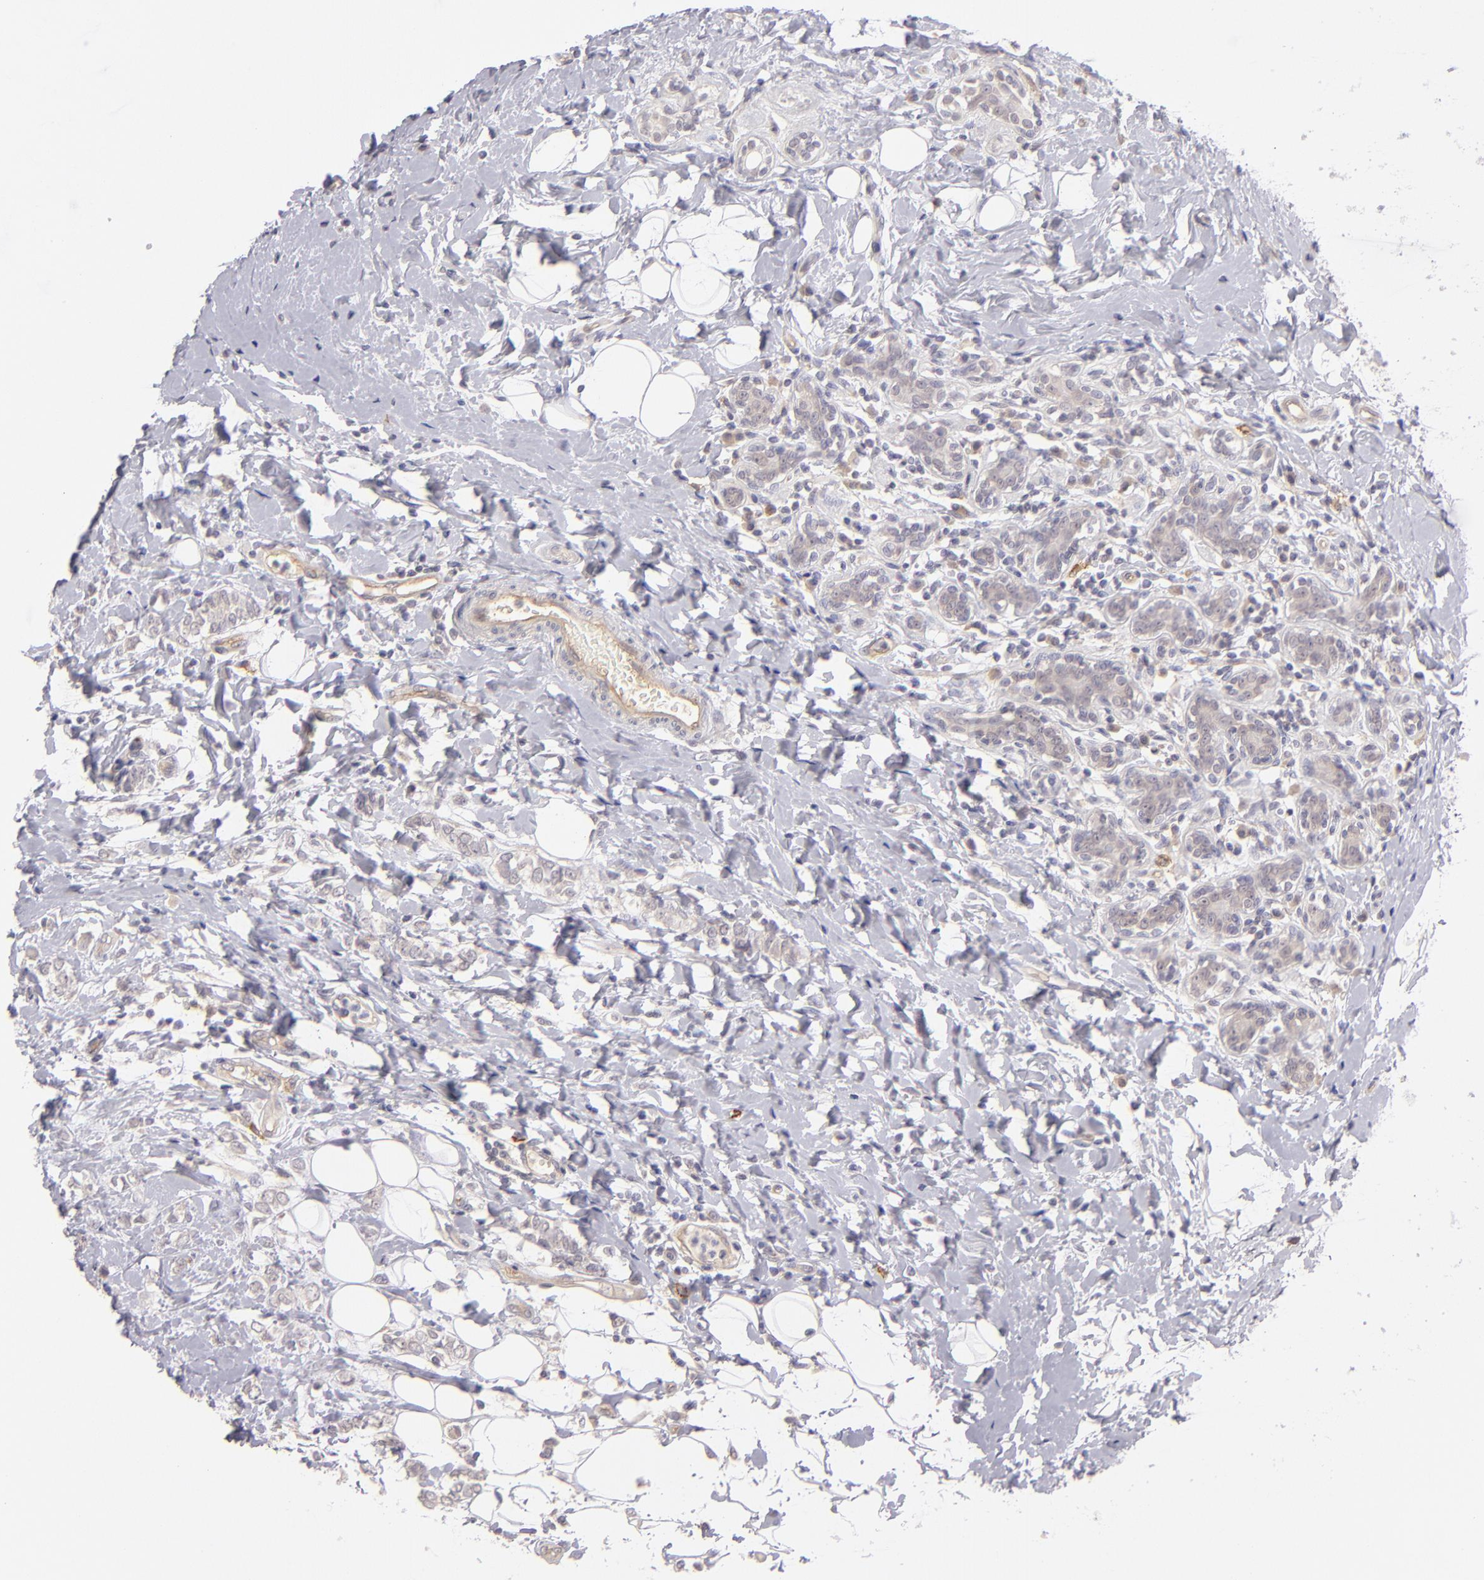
{"staining": {"intensity": "weak", "quantity": "25%-75%", "location": "cytoplasmic/membranous"}, "tissue": "breast cancer", "cell_type": "Tumor cells", "image_type": "cancer", "snomed": [{"axis": "morphology", "description": "Normal tissue, NOS"}, {"axis": "morphology", "description": "Lobular carcinoma"}, {"axis": "topography", "description": "Breast"}], "caption": "A brown stain shows weak cytoplasmic/membranous staining of a protein in human lobular carcinoma (breast) tumor cells.", "gene": "THBD", "patient": {"sex": "female", "age": 47}}